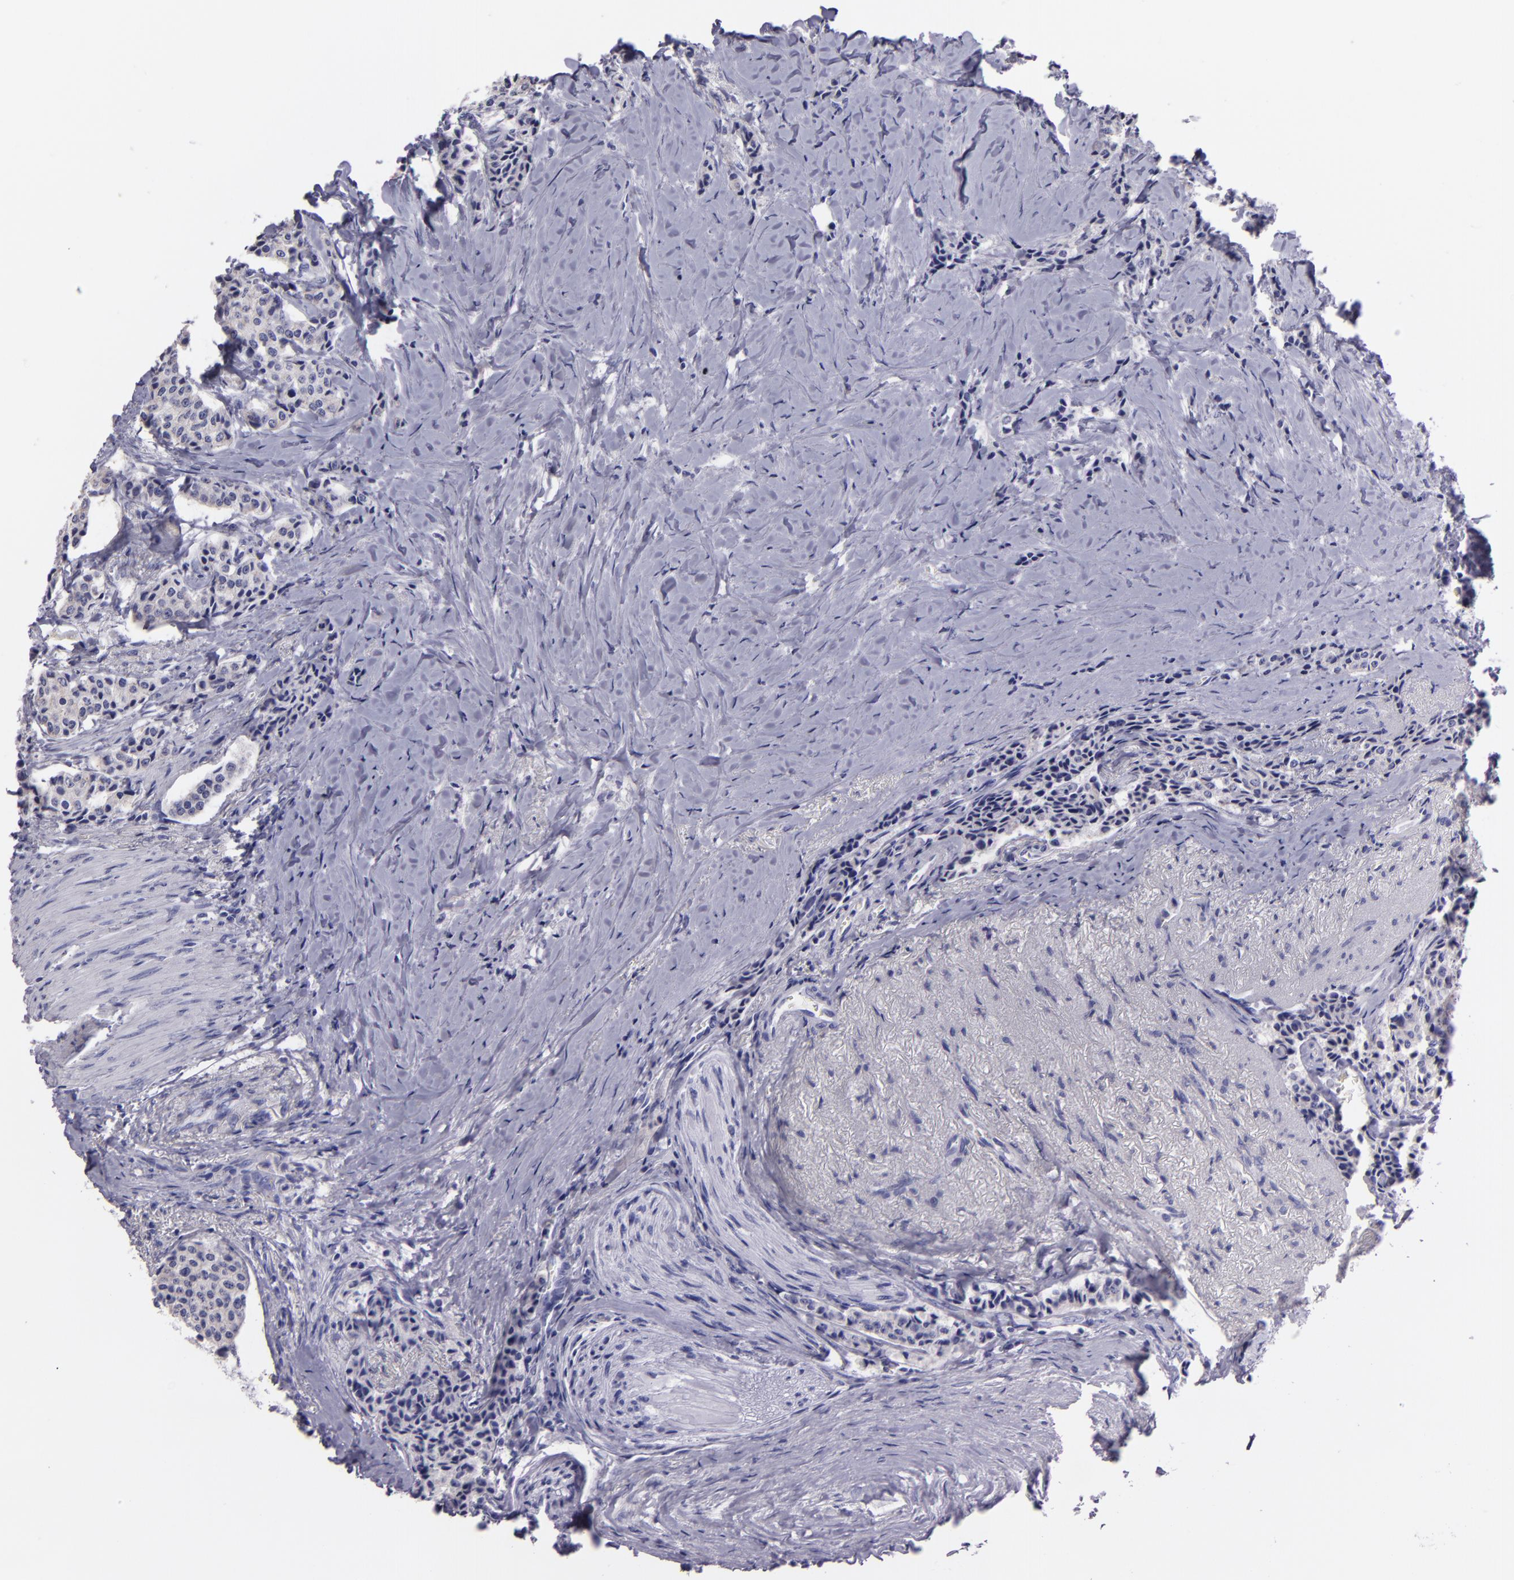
{"staining": {"intensity": "negative", "quantity": "none", "location": "none"}, "tissue": "carcinoid", "cell_type": "Tumor cells", "image_type": "cancer", "snomed": [{"axis": "morphology", "description": "Carcinoid, malignant, NOS"}, {"axis": "topography", "description": "Colon"}], "caption": "DAB (3,3'-diaminobenzidine) immunohistochemical staining of human carcinoid (malignant) demonstrates no significant expression in tumor cells.", "gene": "MUC5AC", "patient": {"sex": "female", "age": 61}}